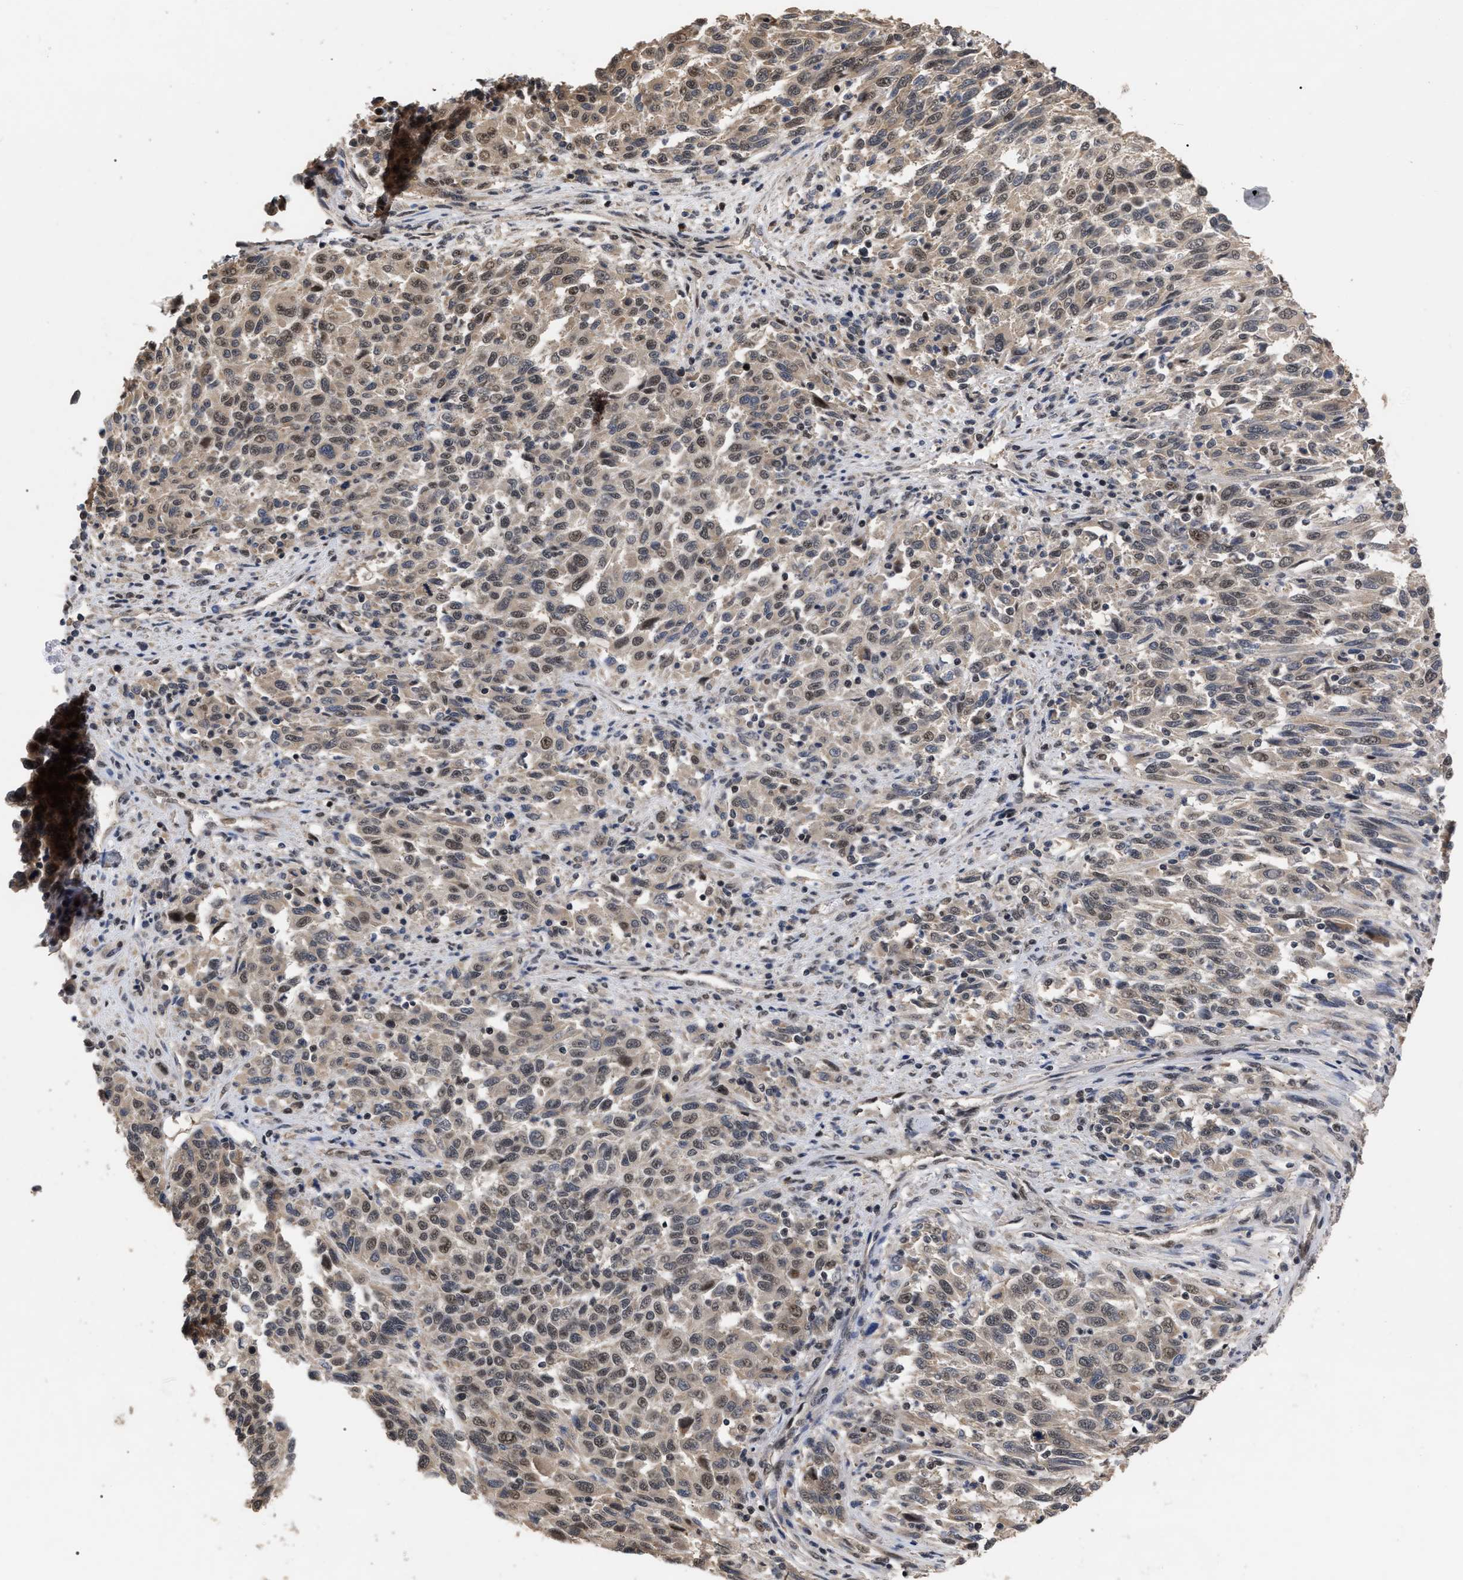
{"staining": {"intensity": "weak", "quantity": ">75%", "location": "cytoplasmic/membranous,nuclear"}, "tissue": "melanoma", "cell_type": "Tumor cells", "image_type": "cancer", "snomed": [{"axis": "morphology", "description": "Malignant melanoma, Metastatic site"}, {"axis": "topography", "description": "Lymph node"}], "caption": "This is a photomicrograph of immunohistochemistry (IHC) staining of melanoma, which shows weak expression in the cytoplasmic/membranous and nuclear of tumor cells.", "gene": "JAZF1", "patient": {"sex": "male", "age": 61}}